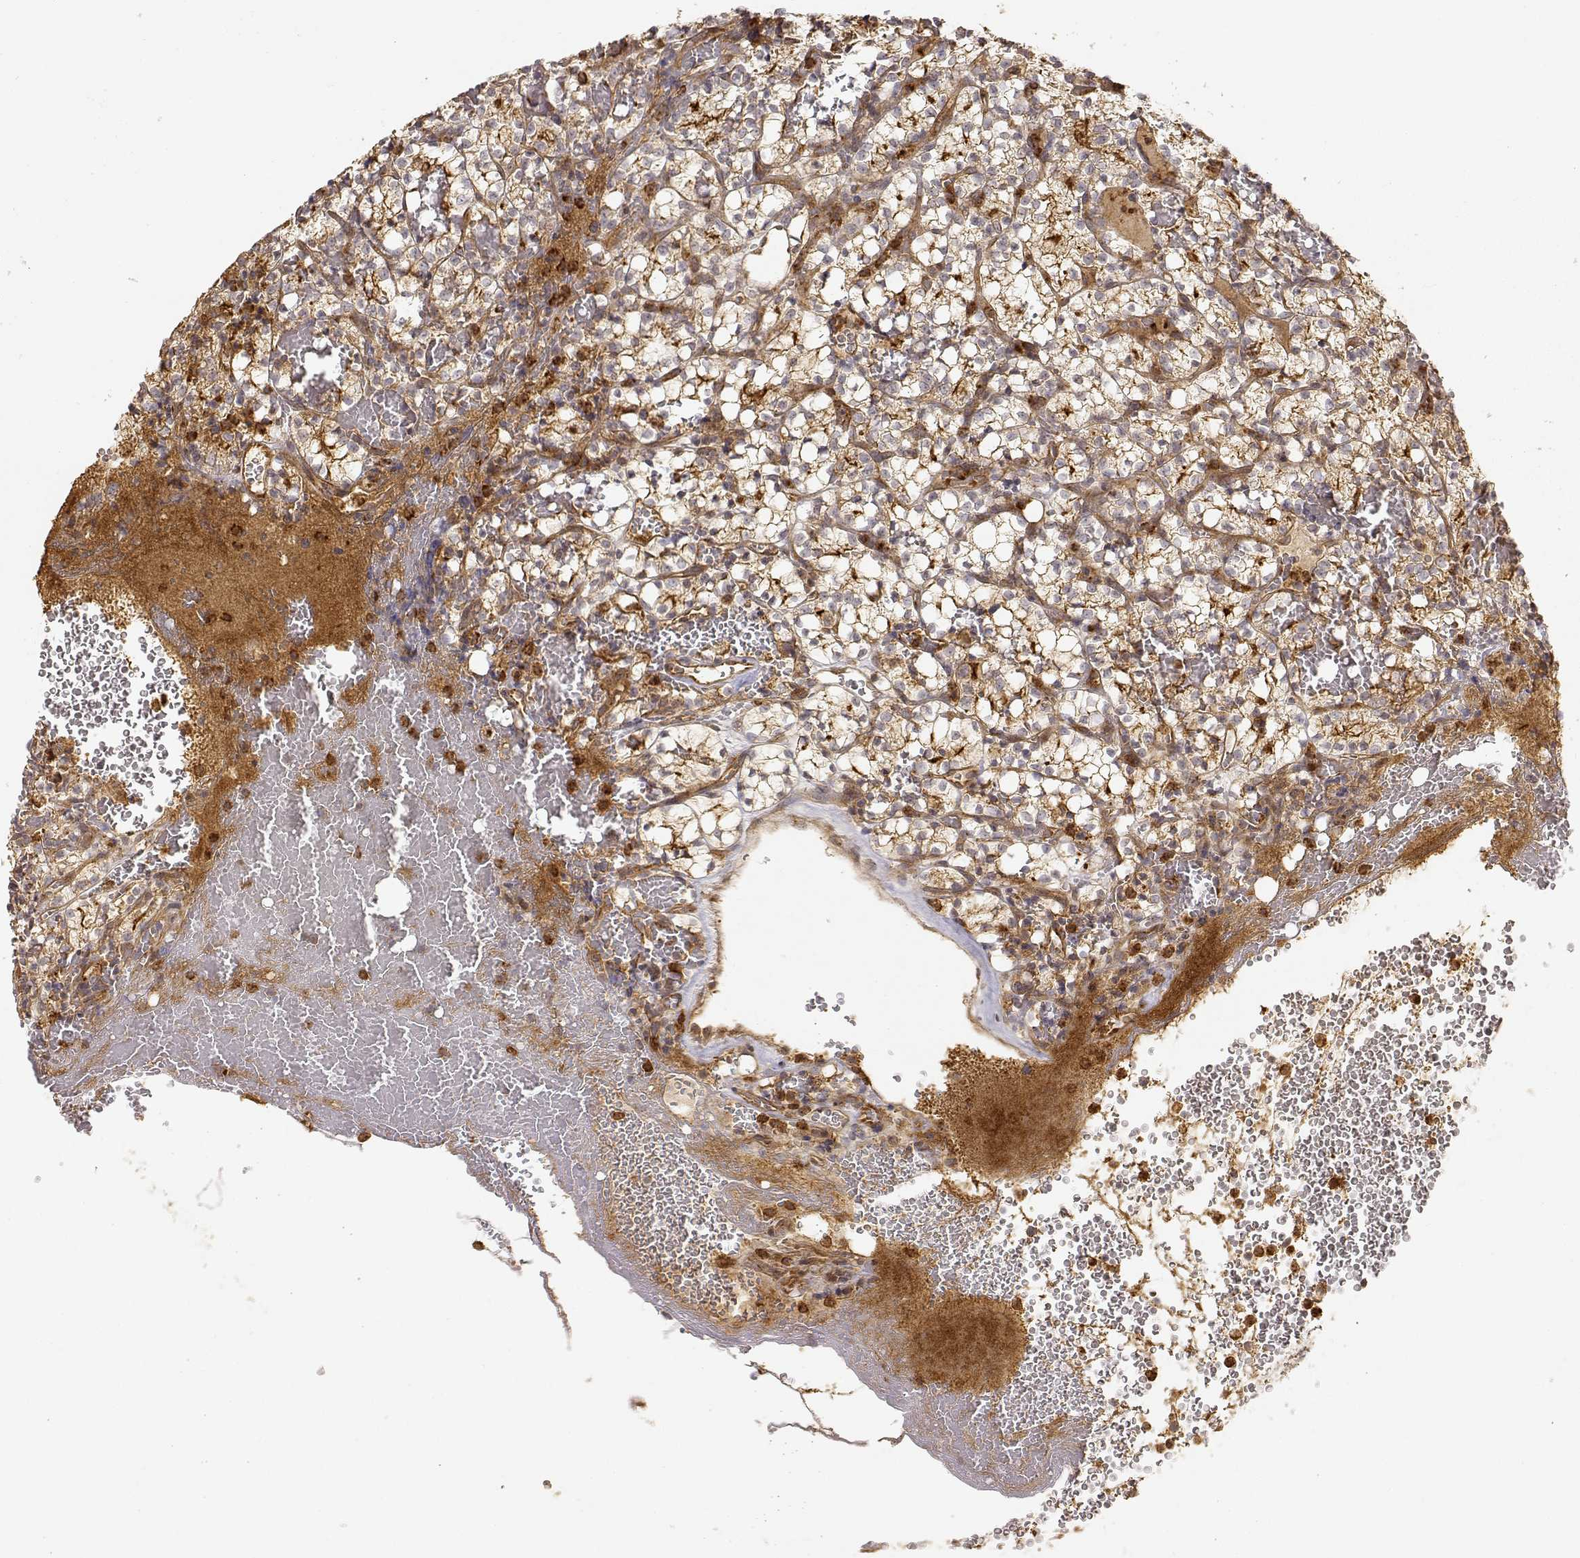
{"staining": {"intensity": "moderate", "quantity": ">75%", "location": "cytoplasmic/membranous"}, "tissue": "renal cancer", "cell_type": "Tumor cells", "image_type": "cancer", "snomed": [{"axis": "morphology", "description": "Adenocarcinoma, NOS"}, {"axis": "topography", "description": "Kidney"}], "caption": "Protein expression by IHC exhibits moderate cytoplasmic/membranous positivity in about >75% of tumor cells in adenocarcinoma (renal).", "gene": "CDK5RAP2", "patient": {"sex": "female", "age": 69}}